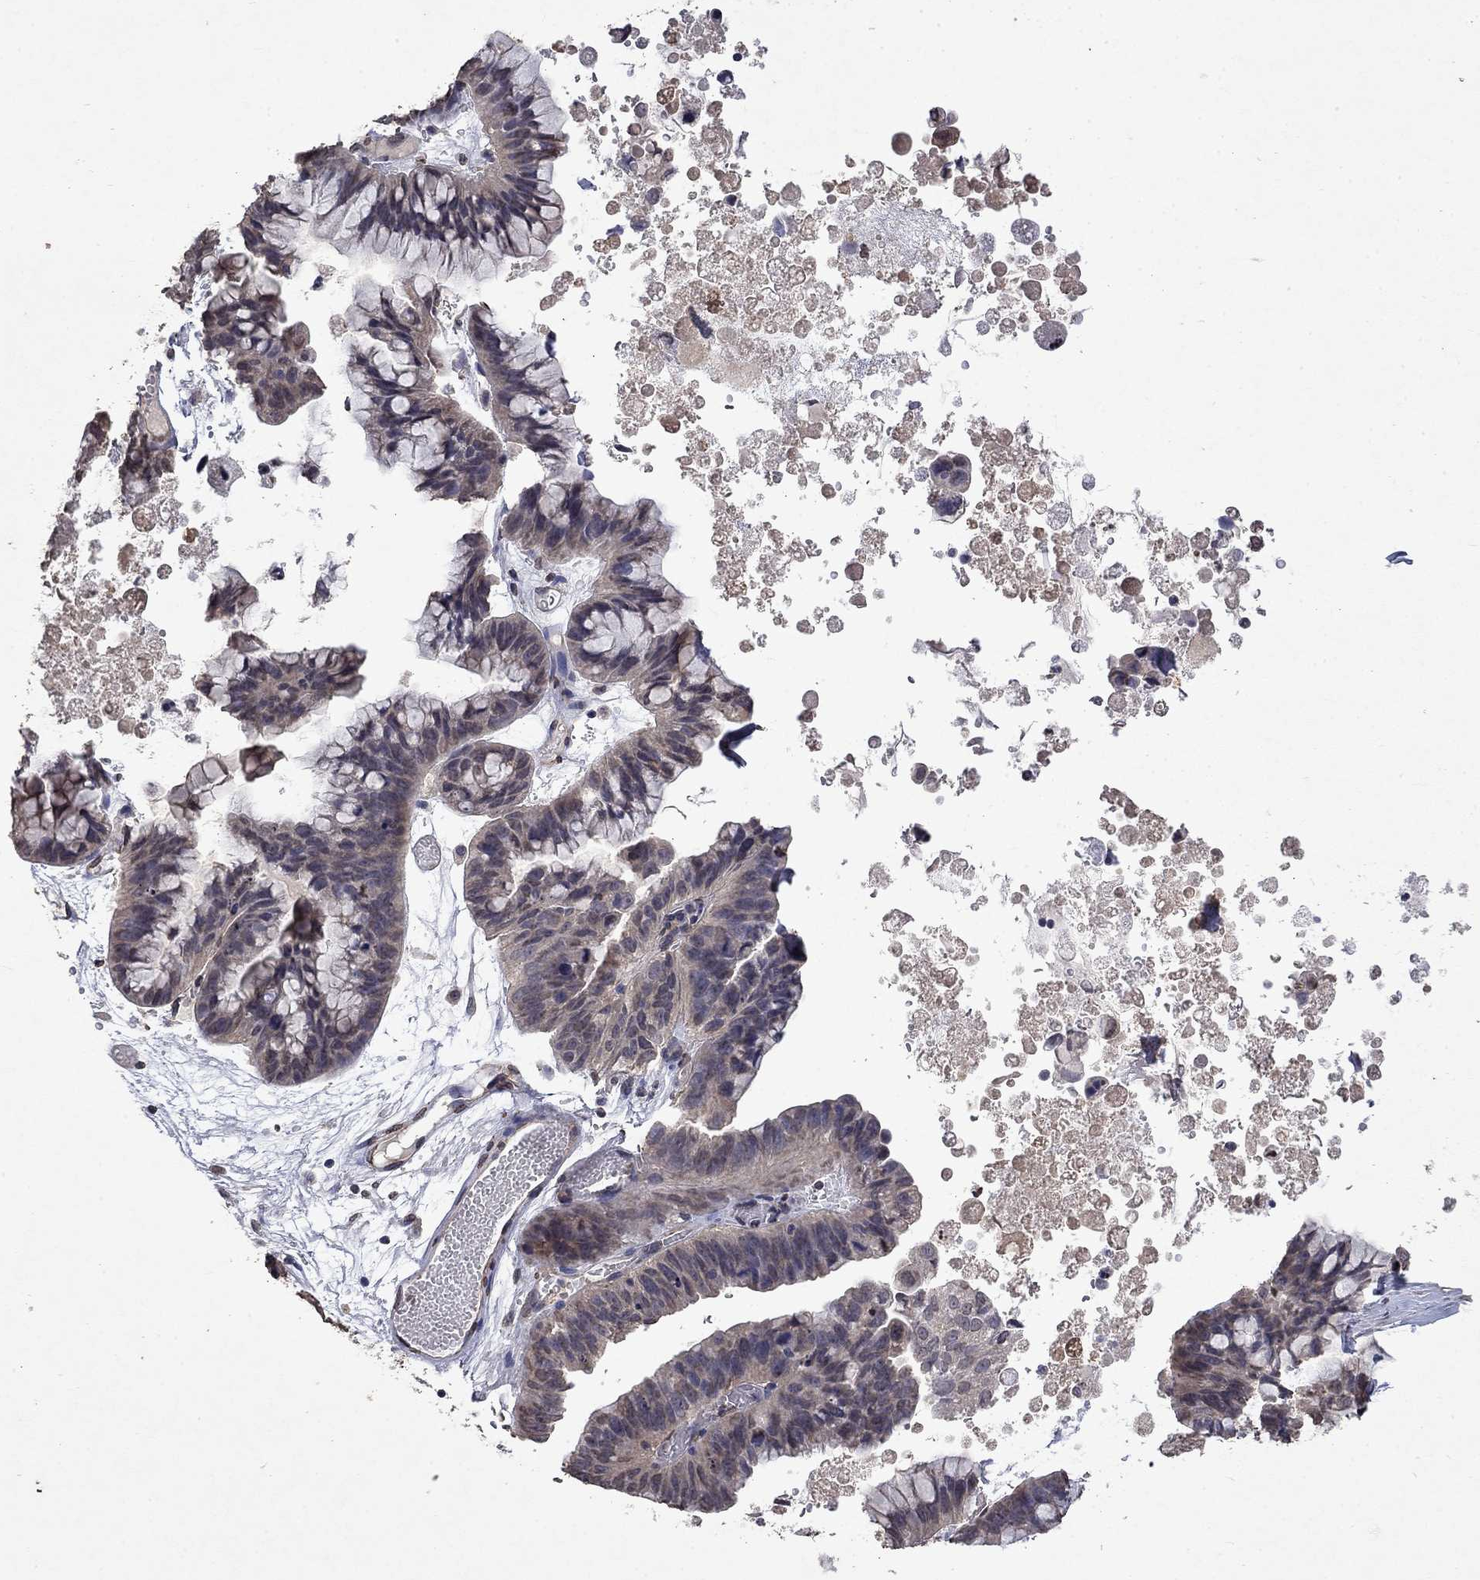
{"staining": {"intensity": "weak", "quantity": "25%-75%", "location": "cytoplasmic/membranous"}, "tissue": "ovarian cancer", "cell_type": "Tumor cells", "image_type": "cancer", "snomed": [{"axis": "morphology", "description": "Cystadenocarcinoma, mucinous, NOS"}, {"axis": "topography", "description": "Ovary"}], "caption": "Ovarian cancer (mucinous cystadenocarcinoma) tissue demonstrates weak cytoplasmic/membranous staining in about 25%-75% of tumor cells, visualized by immunohistochemistry.", "gene": "TTC38", "patient": {"sex": "female", "age": 76}}